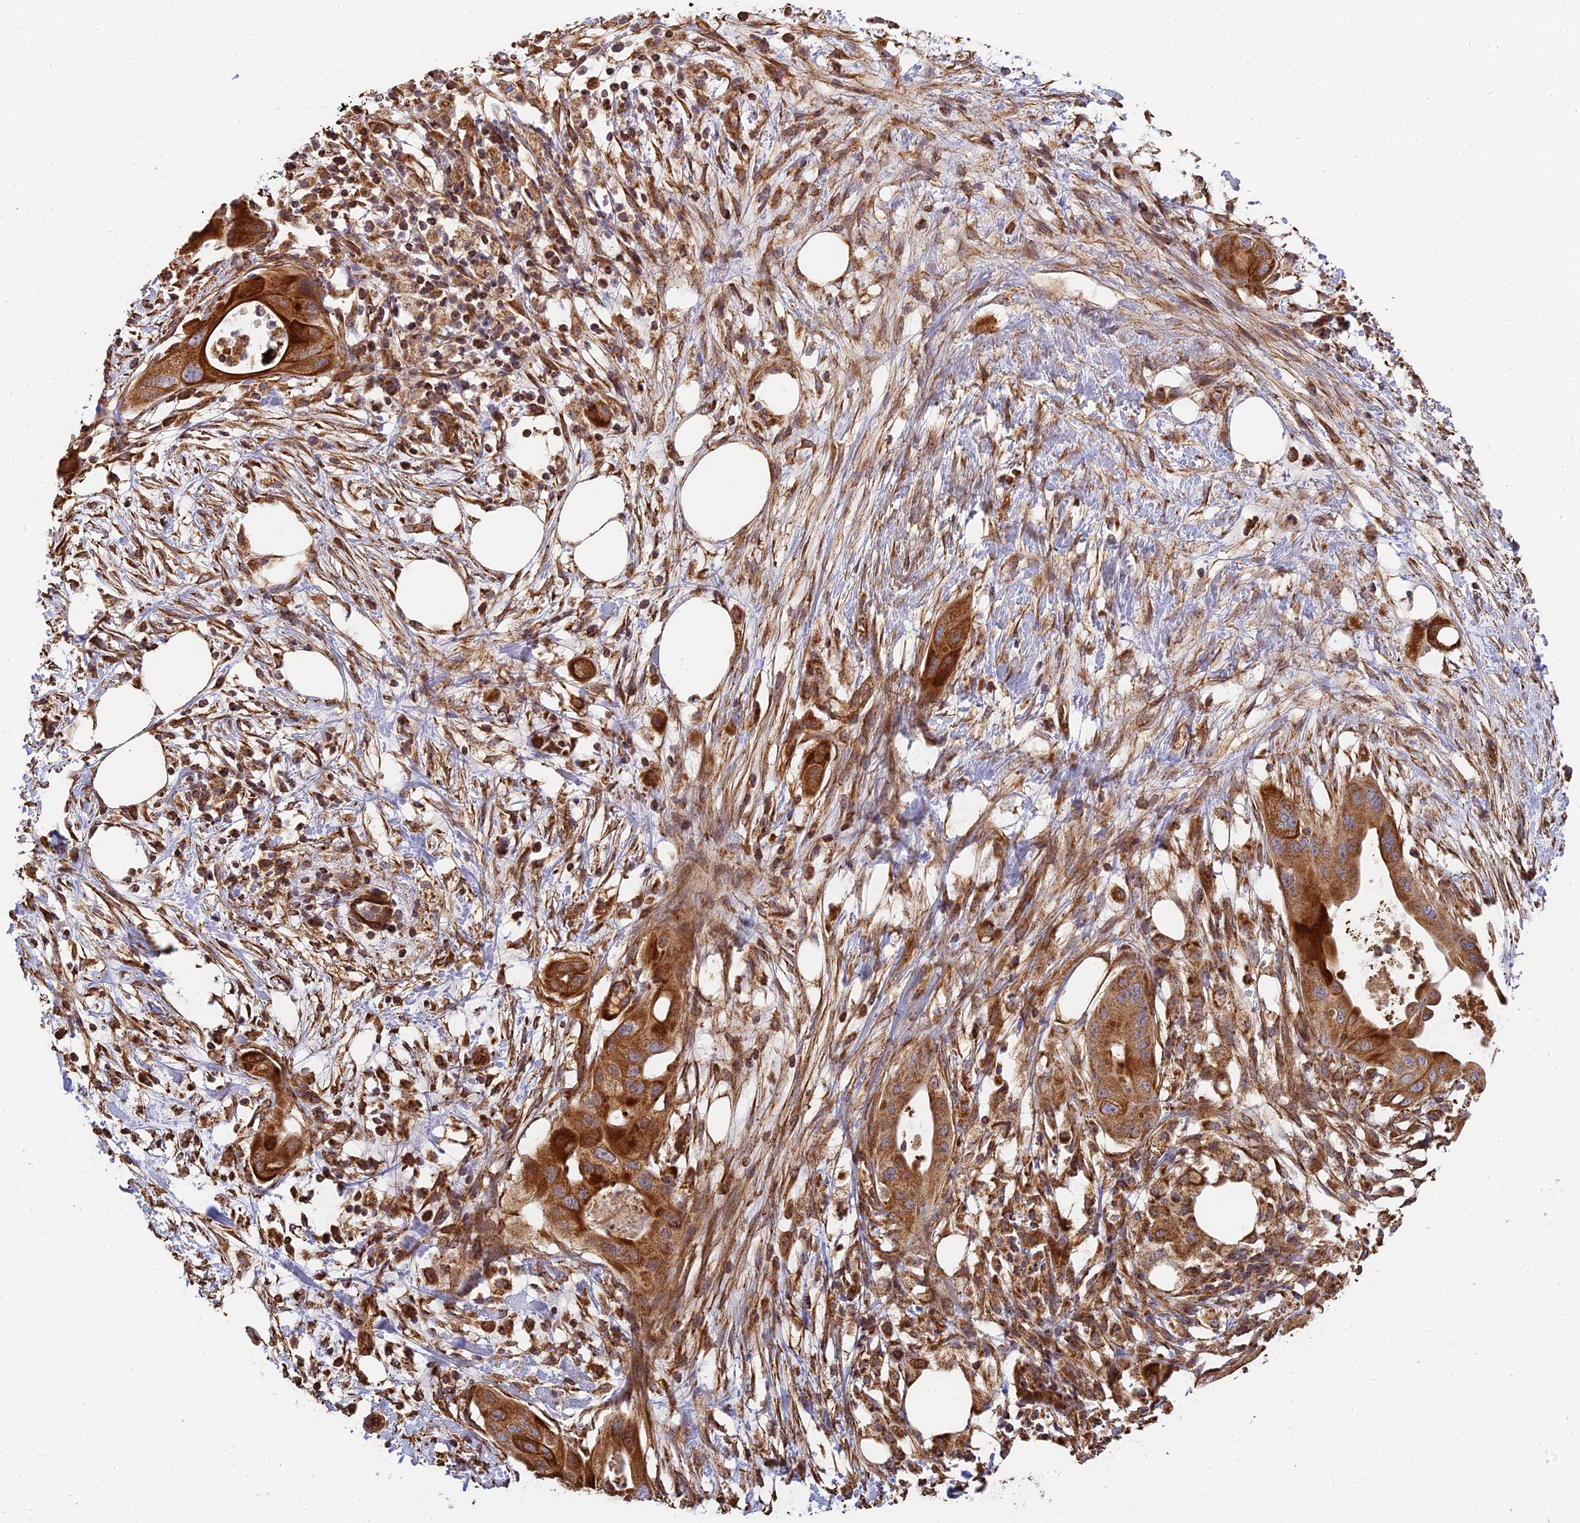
{"staining": {"intensity": "strong", "quantity": ">75%", "location": "cytoplasmic/membranous"}, "tissue": "pancreatic cancer", "cell_type": "Tumor cells", "image_type": "cancer", "snomed": [{"axis": "morphology", "description": "Adenocarcinoma, NOS"}, {"axis": "topography", "description": "Pancreas"}], "caption": "A high amount of strong cytoplasmic/membranous positivity is appreciated in about >75% of tumor cells in pancreatic cancer tissue.", "gene": "DSTYK", "patient": {"sex": "male", "age": 68}}